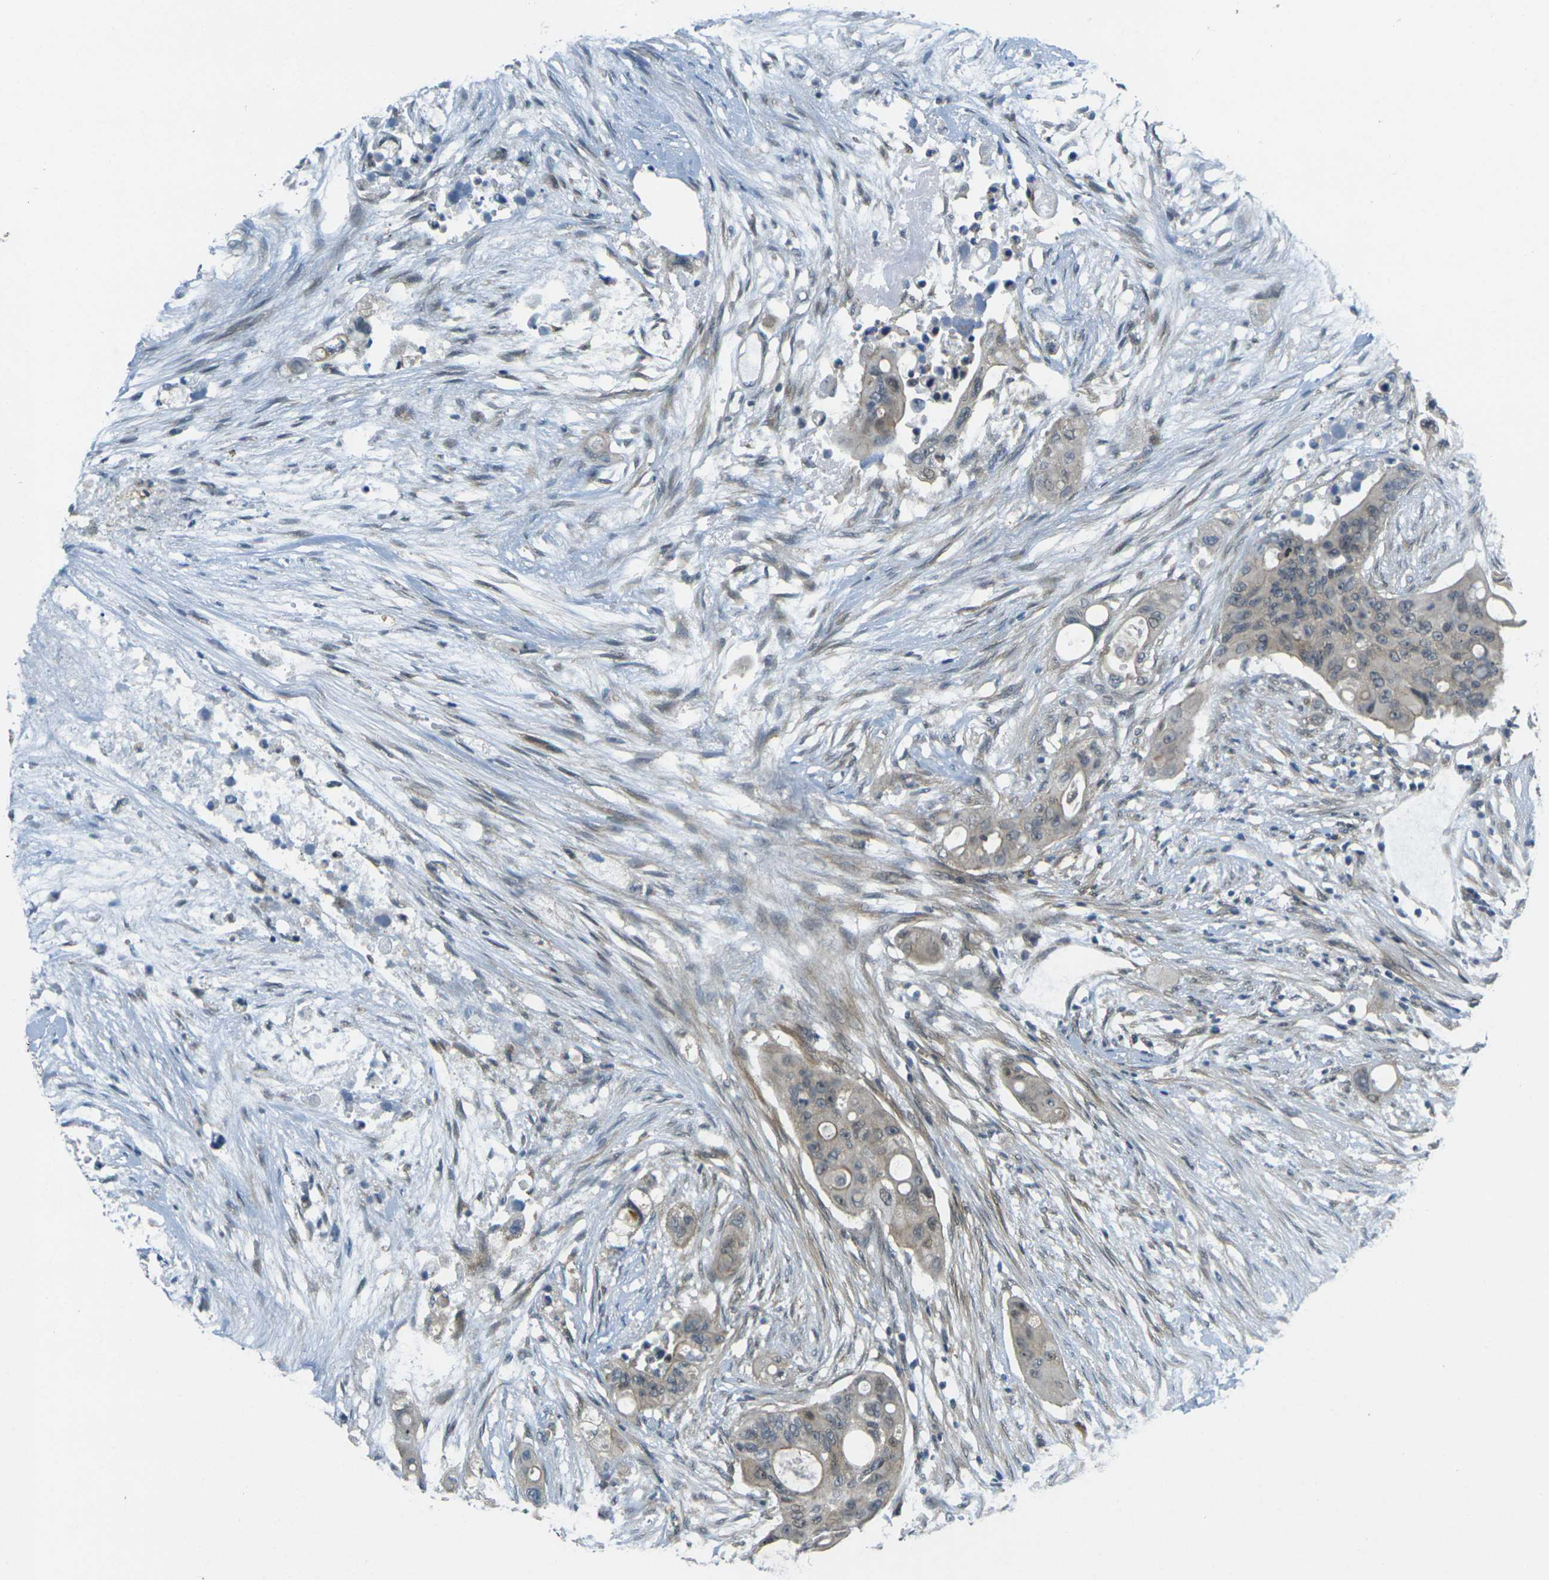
{"staining": {"intensity": "weak", "quantity": ">75%", "location": "cytoplasmic/membranous"}, "tissue": "colorectal cancer", "cell_type": "Tumor cells", "image_type": "cancer", "snomed": [{"axis": "morphology", "description": "Adenocarcinoma, NOS"}, {"axis": "topography", "description": "Colon"}], "caption": "An immunohistochemistry micrograph of neoplastic tissue is shown. Protein staining in brown shows weak cytoplasmic/membranous positivity in colorectal cancer within tumor cells.", "gene": "KCTD10", "patient": {"sex": "female", "age": 57}}